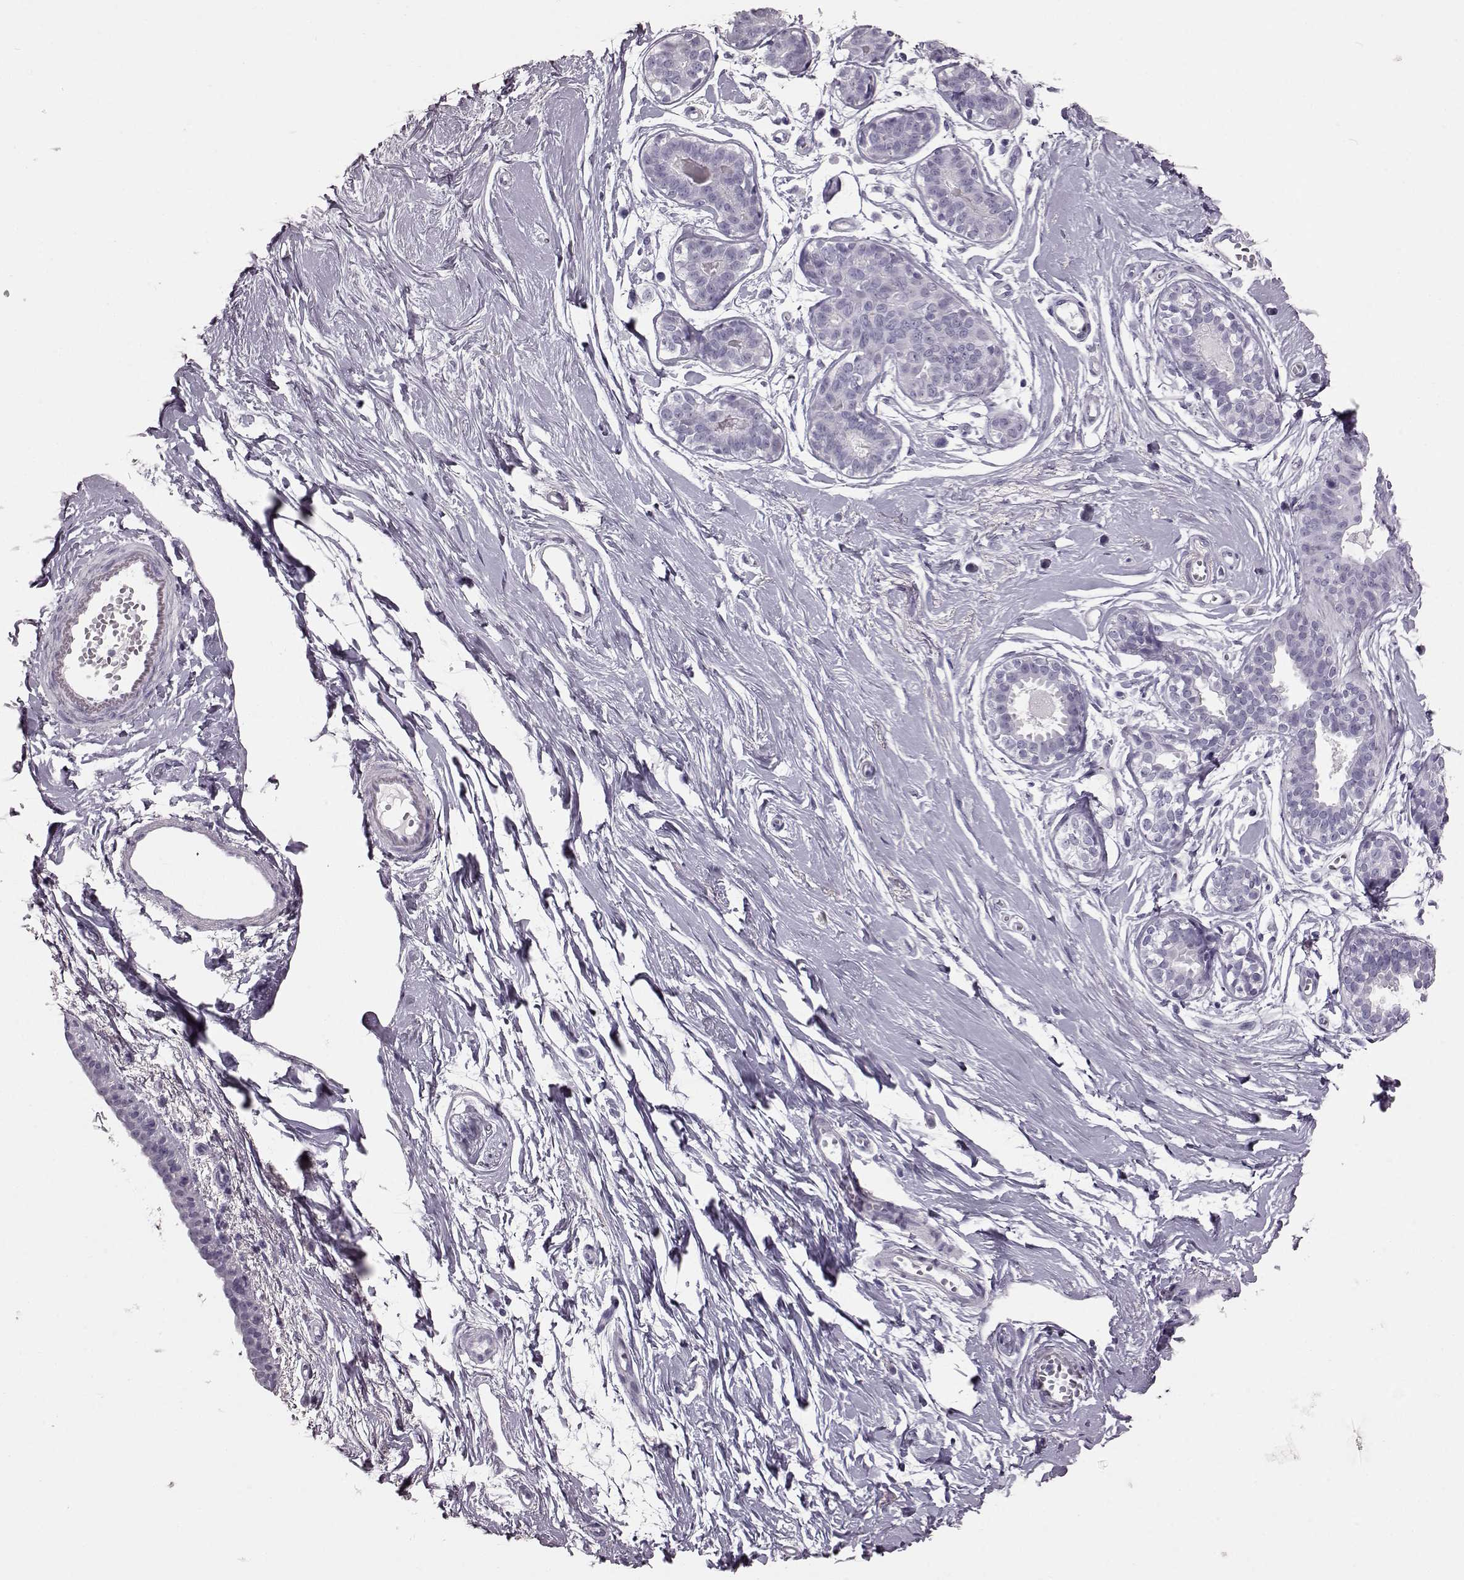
{"staining": {"intensity": "negative", "quantity": "none", "location": "none"}, "tissue": "breast", "cell_type": "Adipocytes", "image_type": "normal", "snomed": [{"axis": "morphology", "description": "Normal tissue, NOS"}, {"axis": "topography", "description": "Breast"}], "caption": "Immunohistochemistry (IHC) photomicrograph of normal breast stained for a protein (brown), which shows no positivity in adipocytes.", "gene": "TCHHL1", "patient": {"sex": "female", "age": 49}}